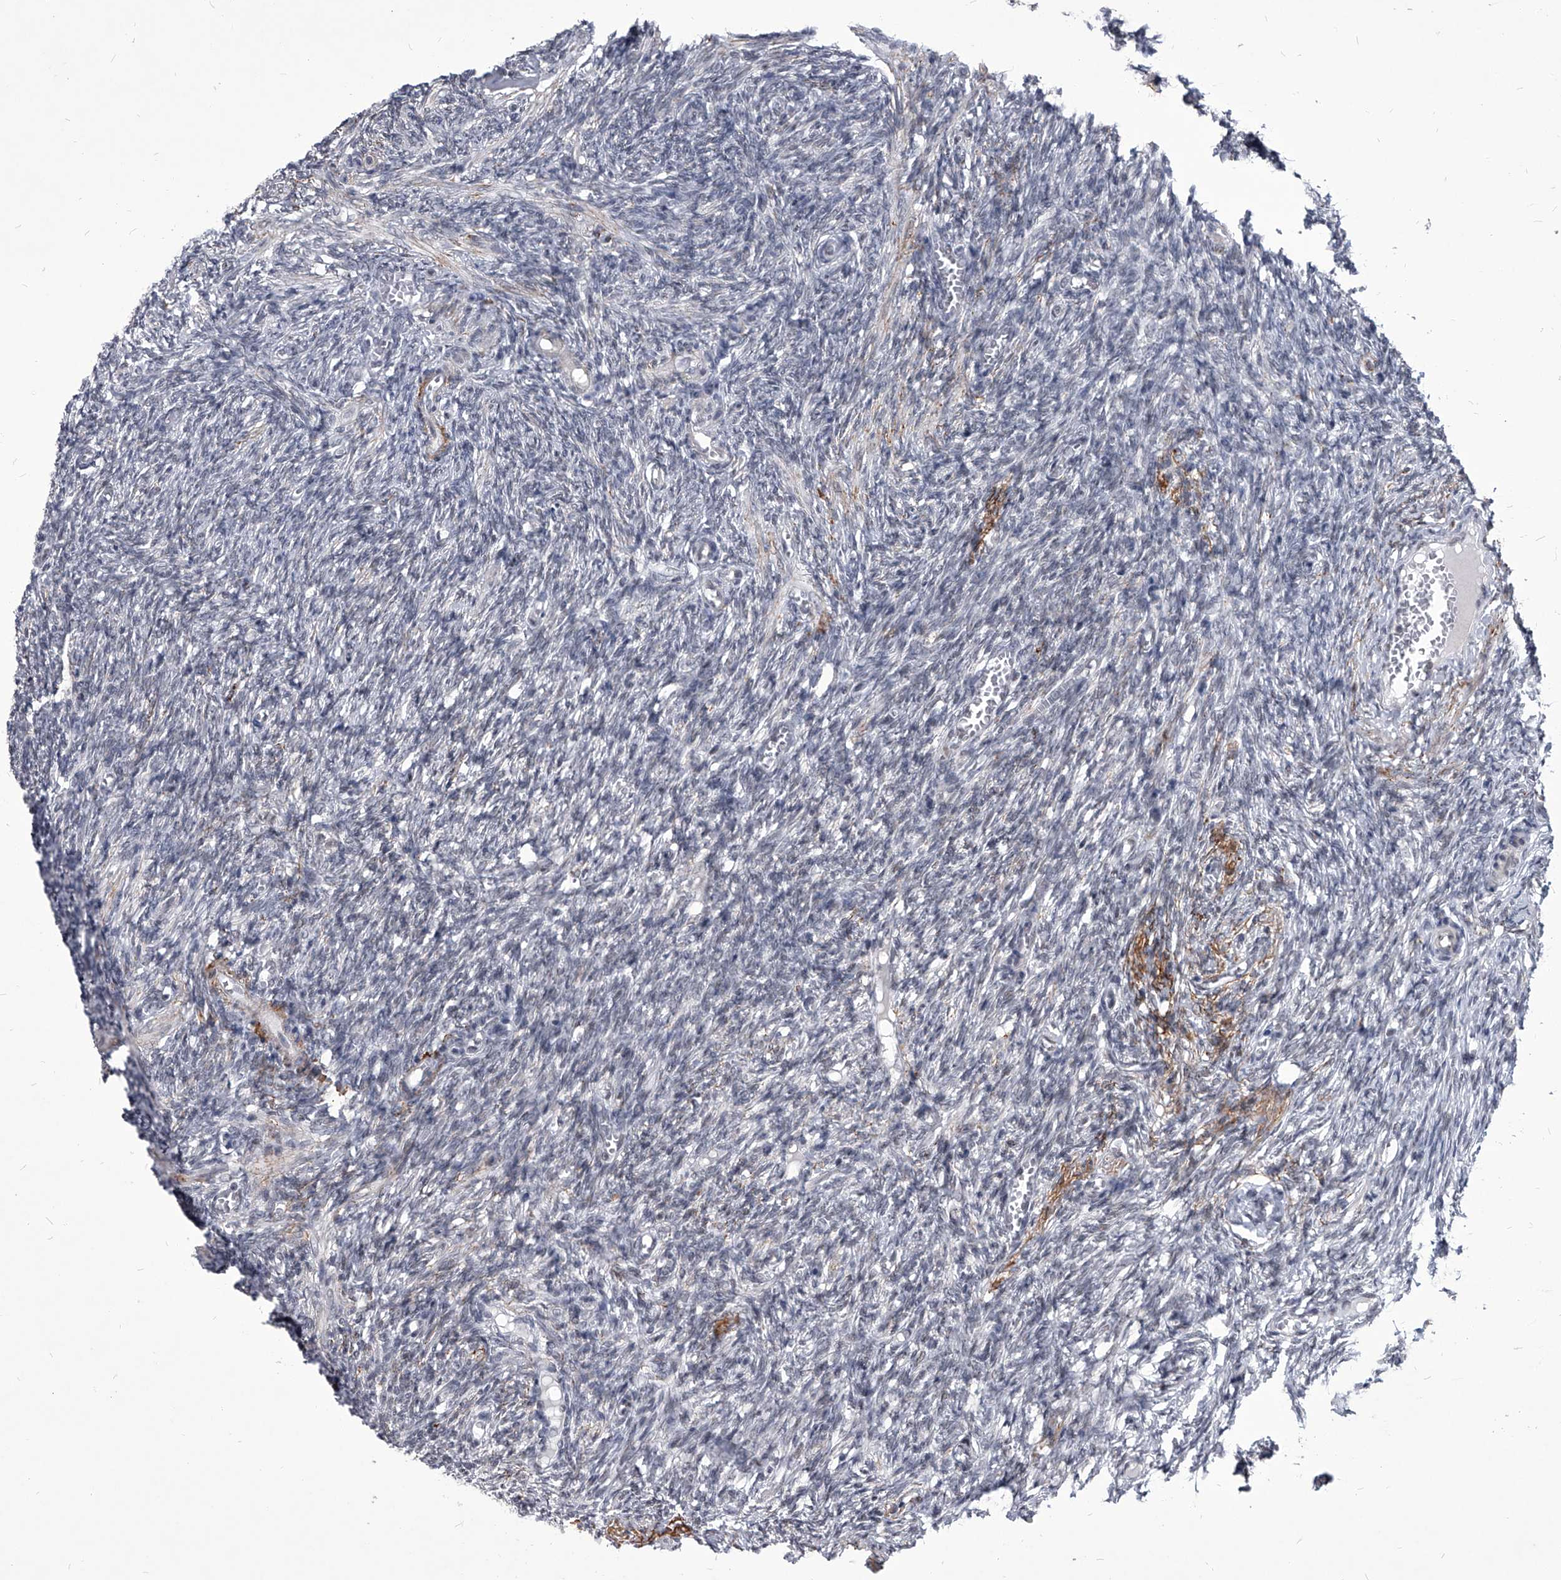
{"staining": {"intensity": "negative", "quantity": "none", "location": "none"}, "tissue": "ovary", "cell_type": "Ovarian stroma cells", "image_type": "normal", "snomed": [{"axis": "morphology", "description": "Normal tissue, NOS"}, {"axis": "topography", "description": "Ovary"}], "caption": "Immunohistochemistry histopathology image of benign ovary: human ovary stained with DAB displays no significant protein expression in ovarian stroma cells.", "gene": "PPIL4", "patient": {"sex": "female", "age": 27}}